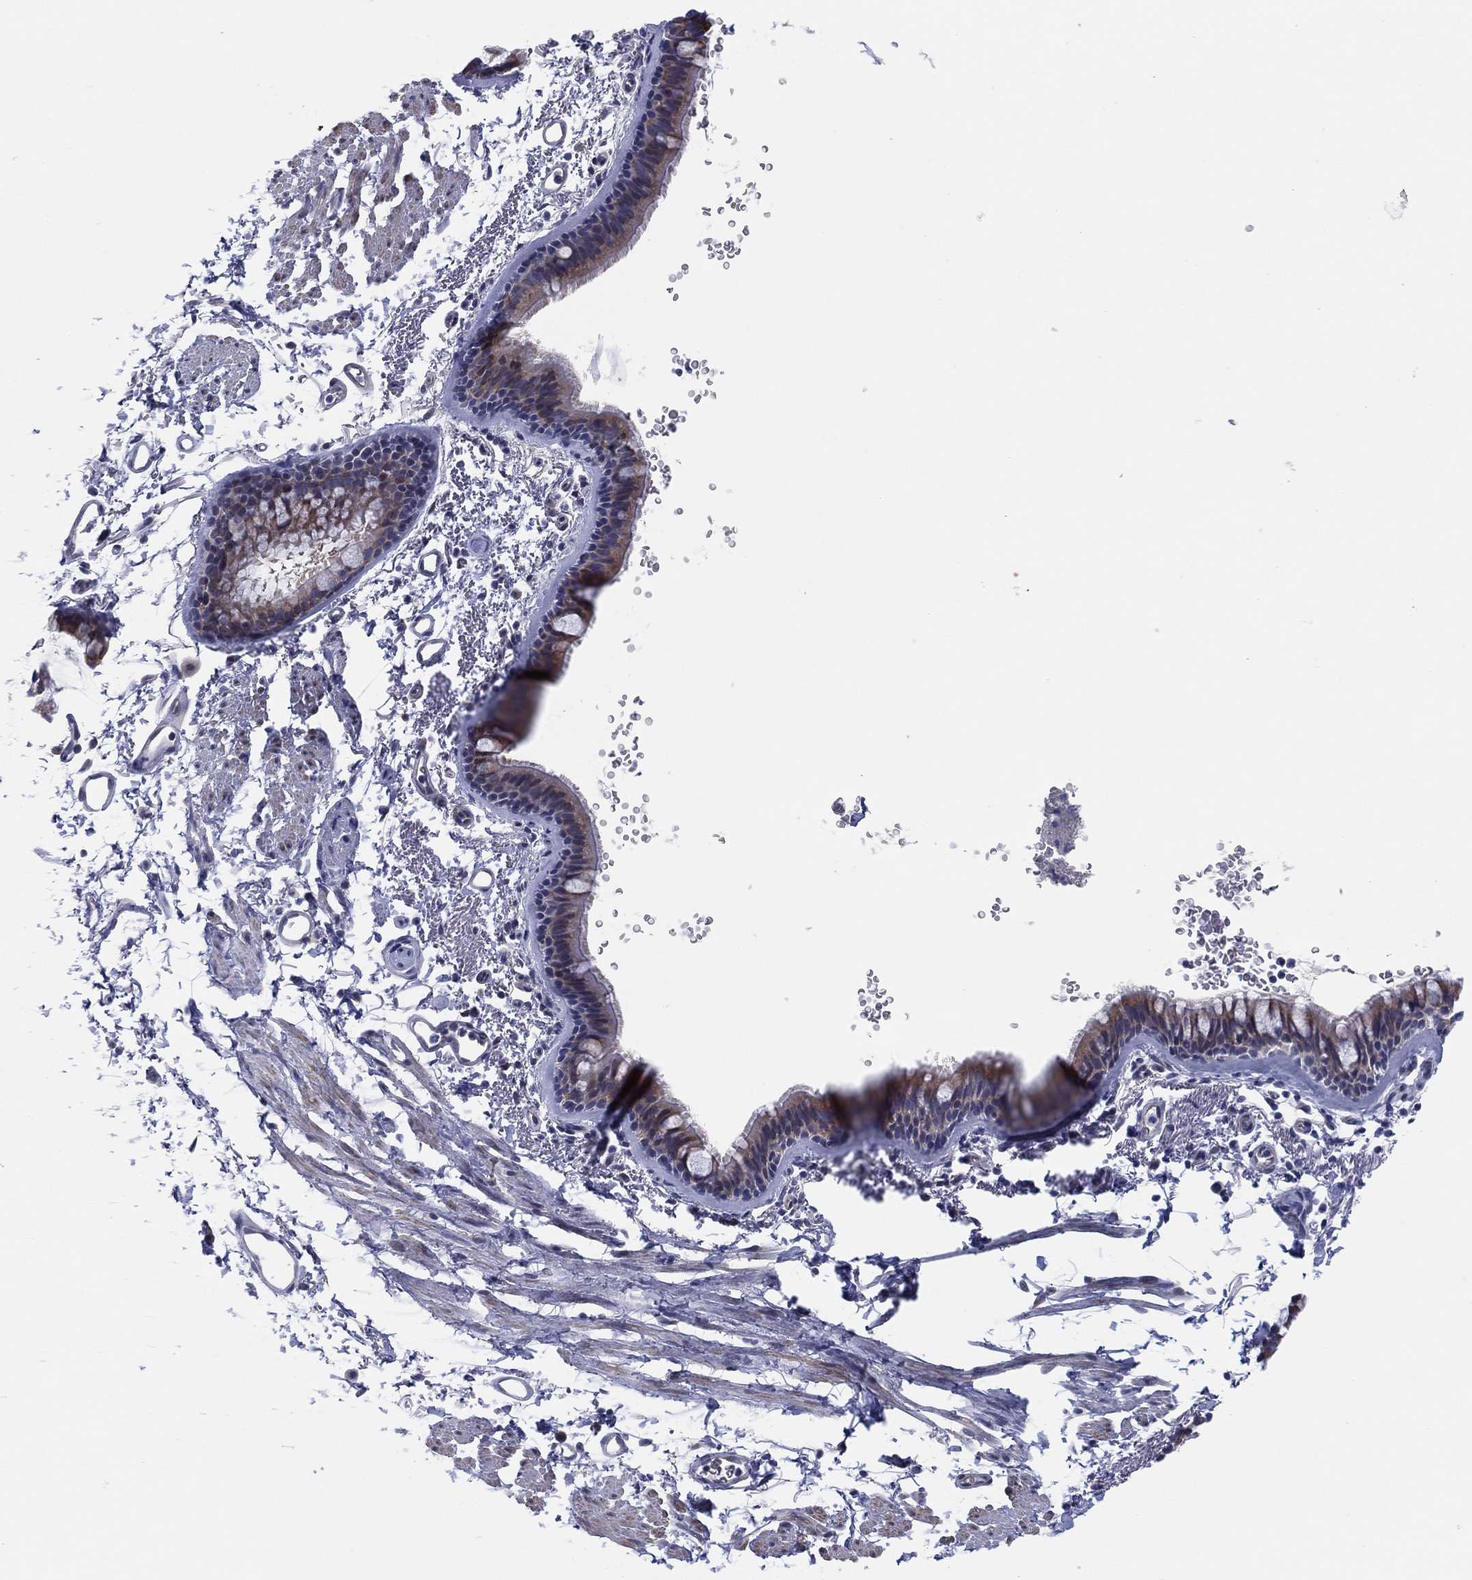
{"staining": {"intensity": "weak", "quantity": "<25%", "location": "cytoplasmic/membranous"}, "tissue": "bronchus", "cell_type": "Respiratory epithelial cells", "image_type": "normal", "snomed": [{"axis": "morphology", "description": "Normal tissue, NOS"}, {"axis": "topography", "description": "Lymph node"}, {"axis": "topography", "description": "Bronchus"}], "caption": "Histopathology image shows no significant protein positivity in respiratory epithelial cells of normal bronchus.", "gene": "HEATR4", "patient": {"sex": "female", "age": 70}}